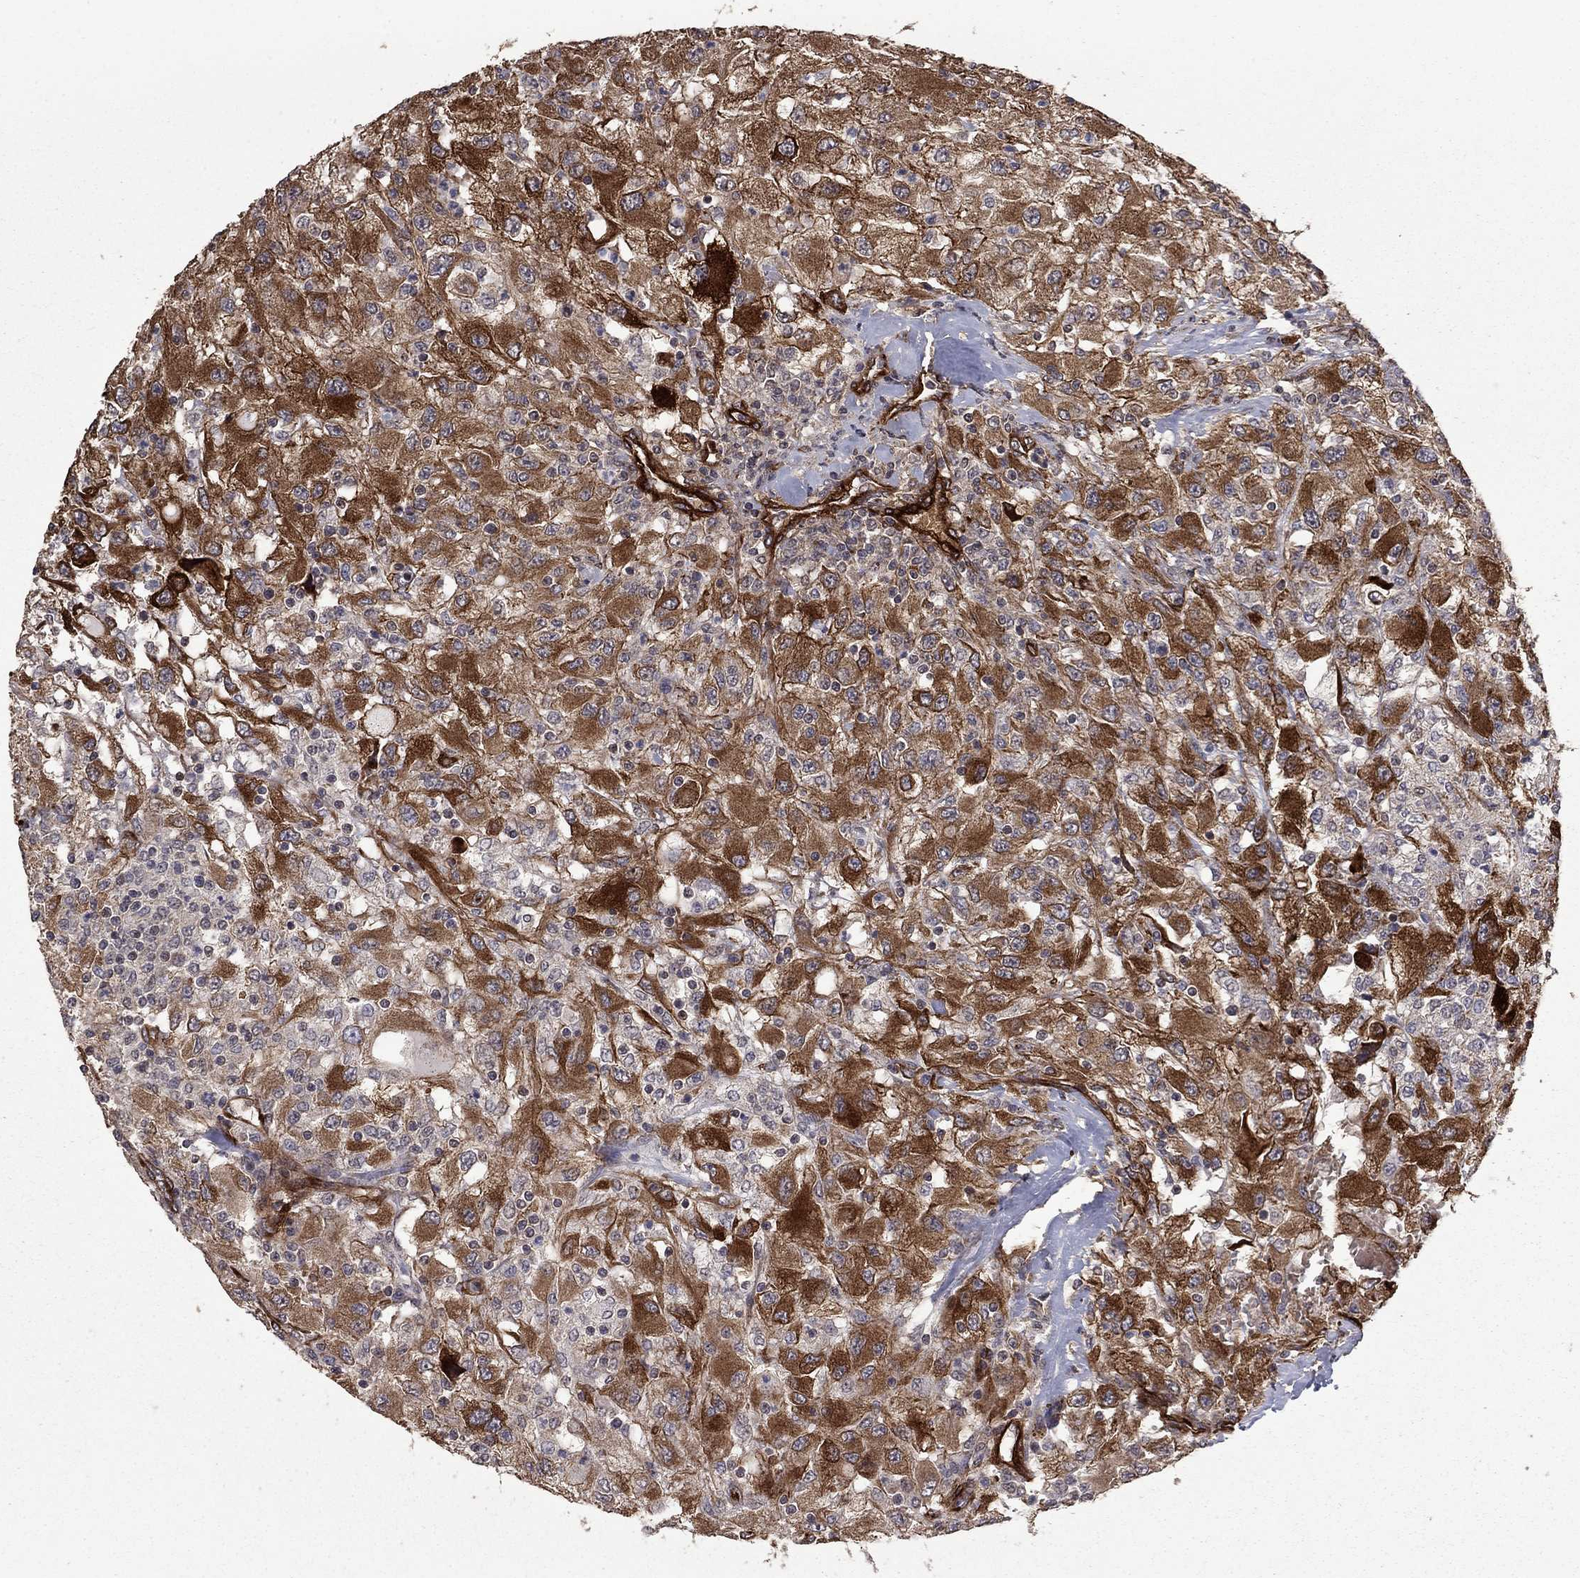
{"staining": {"intensity": "strong", "quantity": ">75%", "location": "cytoplasmic/membranous"}, "tissue": "renal cancer", "cell_type": "Tumor cells", "image_type": "cancer", "snomed": [{"axis": "morphology", "description": "Adenocarcinoma, NOS"}, {"axis": "topography", "description": "Kidney"}], "caption": "A photomicrograph showing strong cytoplasmic/membranous positivity in approximately >75% of tumor cells in renal cancer, as visualized by brown immunohistochemical staining.", "gene": "COL18A1", "patient": {"sex": "female", "age": 67}}